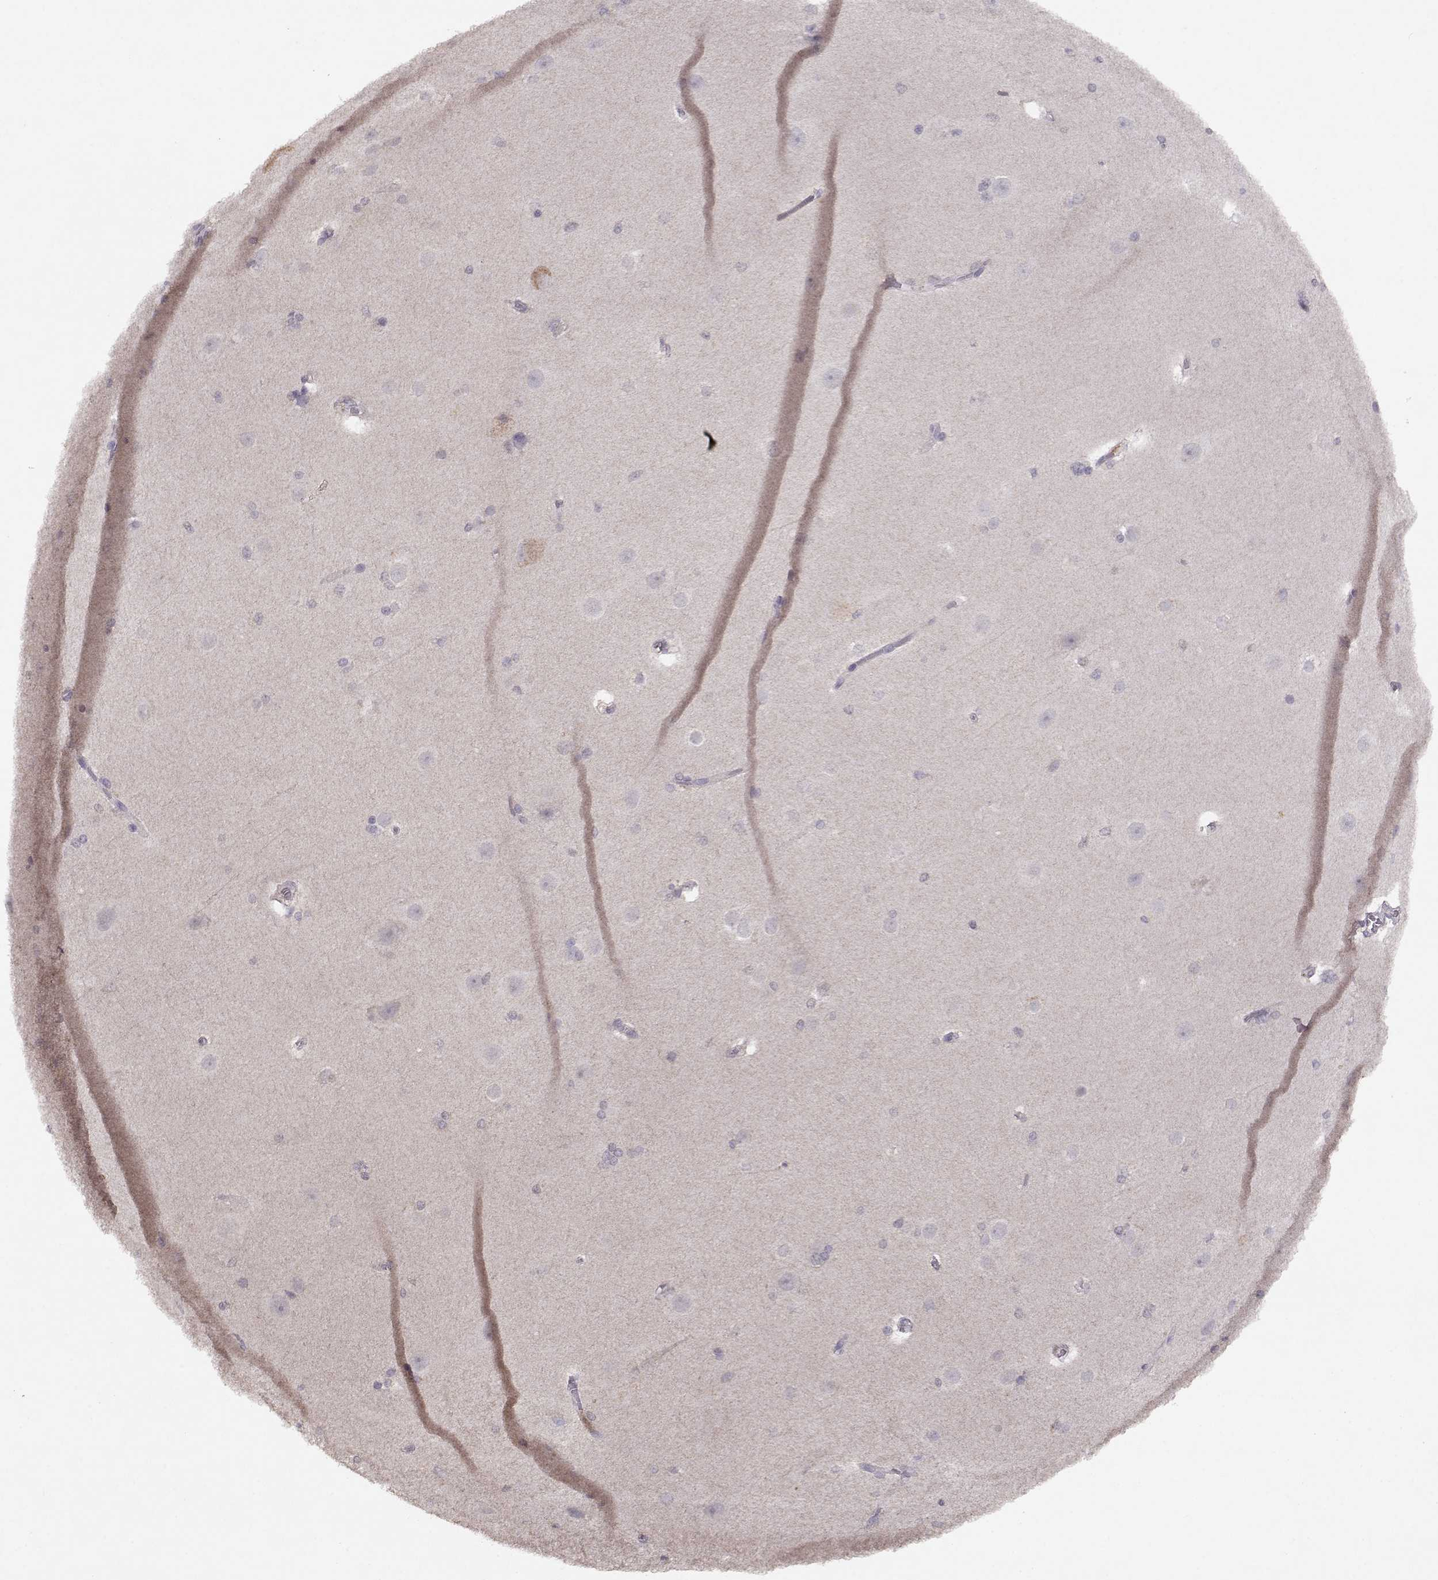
{"staining": {"intensity": "negative", "quantity": "none", "location": "none"}, "tissue": "hippocampus", "cell_type": "Glial cells", "image_type": "normal", "snomed": [{"axis": "morphology", "description": "Normal tissue, NOS"}, {"axis": "topography", "description": "Cerebral cortex"}, {"axis": "topography", "description": "Hippocampus"}], "caption": "High power microscopy histopathology image of an immunohistochemistry micrograph of benign hippocampus, revealing no significant positivity in glial cells.", "gene": "BMX", "patient": {"sex": "female", "age": 19}}